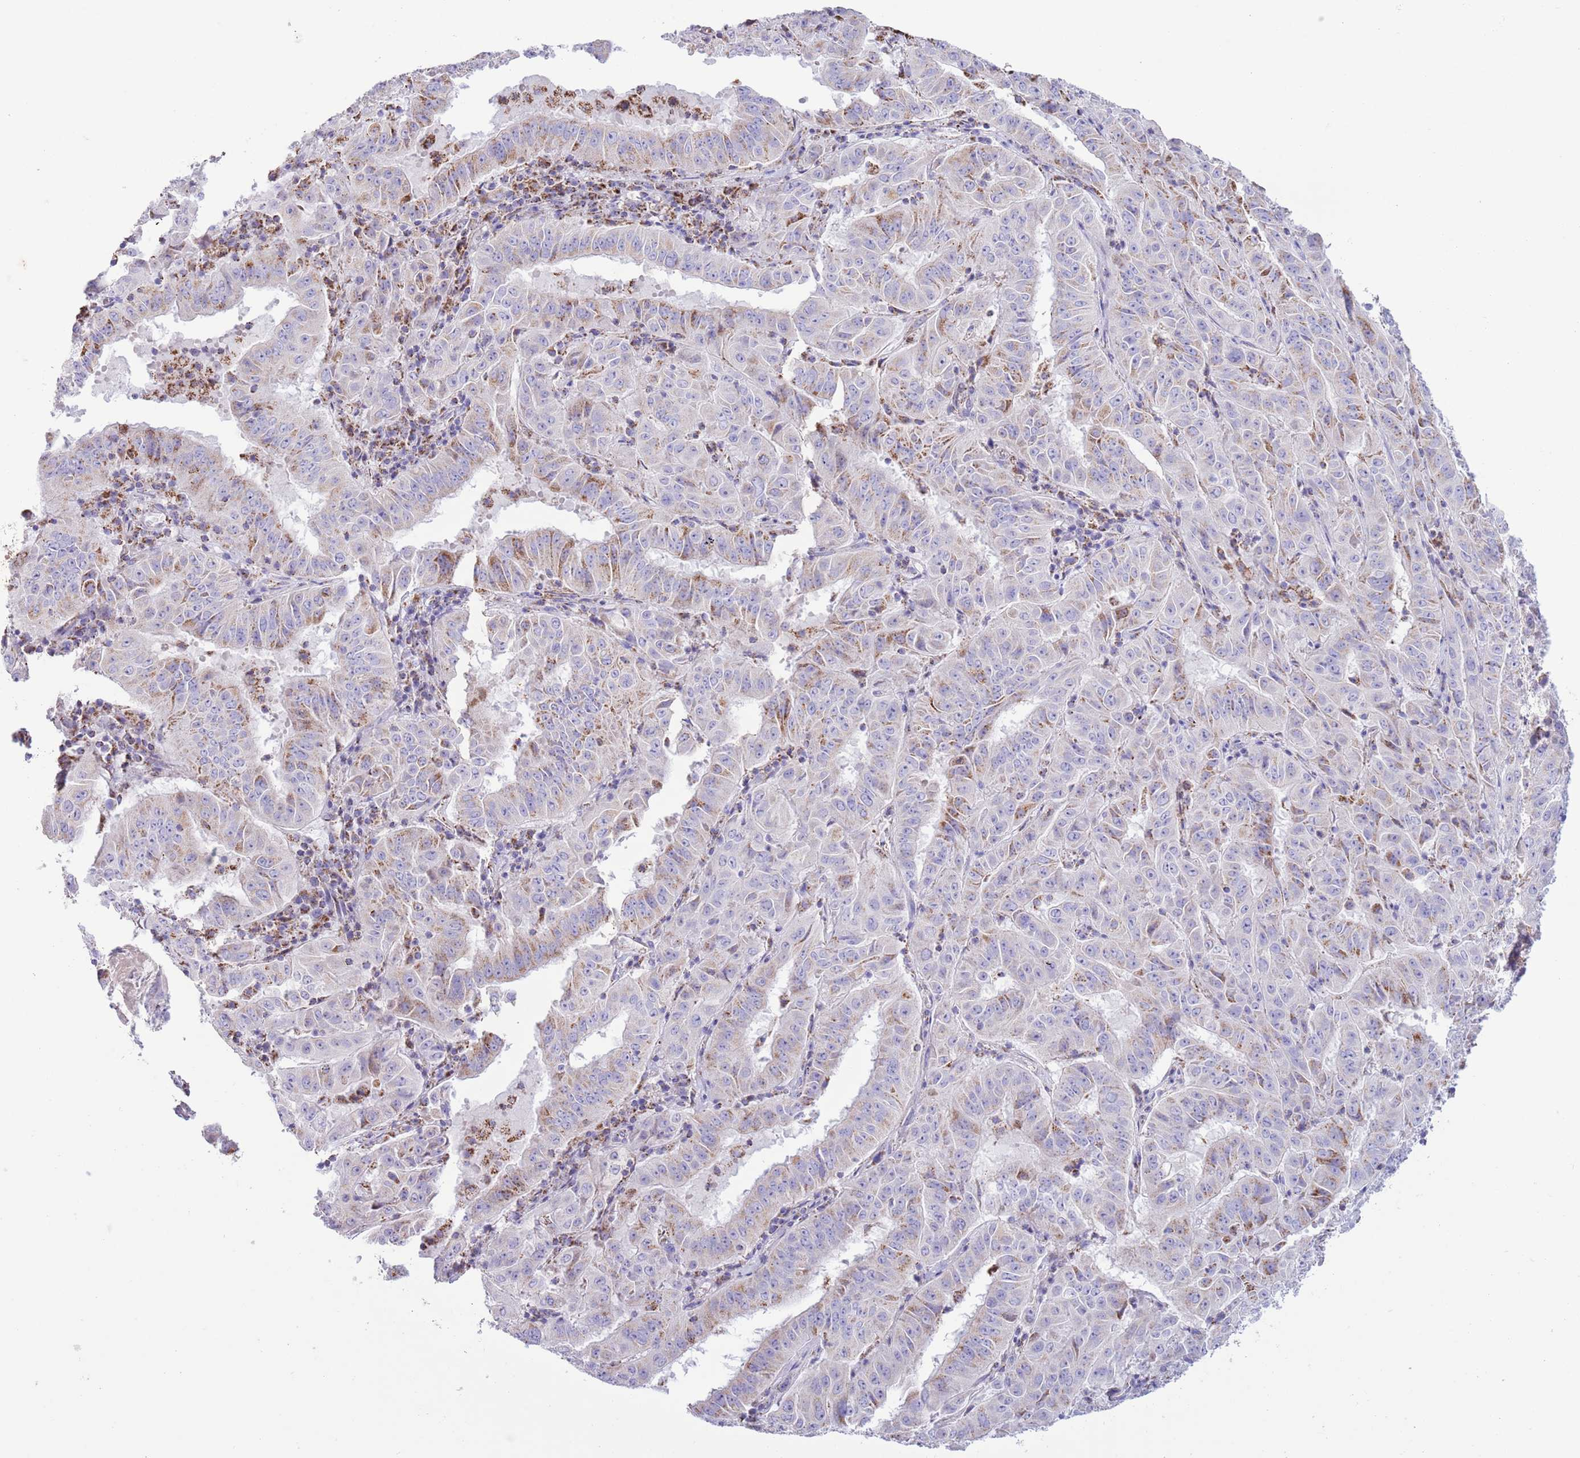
{"staining": {"intensity": "weak", "quantity": "25%-75%", "location": "cytoplasmic/membranous"}, "tissue": "pancreatic cancer", "cell_type": "Tumor cells", "image_type": "cancer", "snomed": [{"axis": "morphology", "description": "Adenocarcinoma, NOS"}, {"axis": "topography", "description": "Pancreas"}], "caption": "Approximately 25%-75% of tumor cells in adenocarcinoma (pancreatic) reveal weak cytoplasmic/membranous protein staining as visualized by brown immunohistochemical staining.", "gene": "ATP6V1B1", "patient": {"sex": "male", "age": 63}}